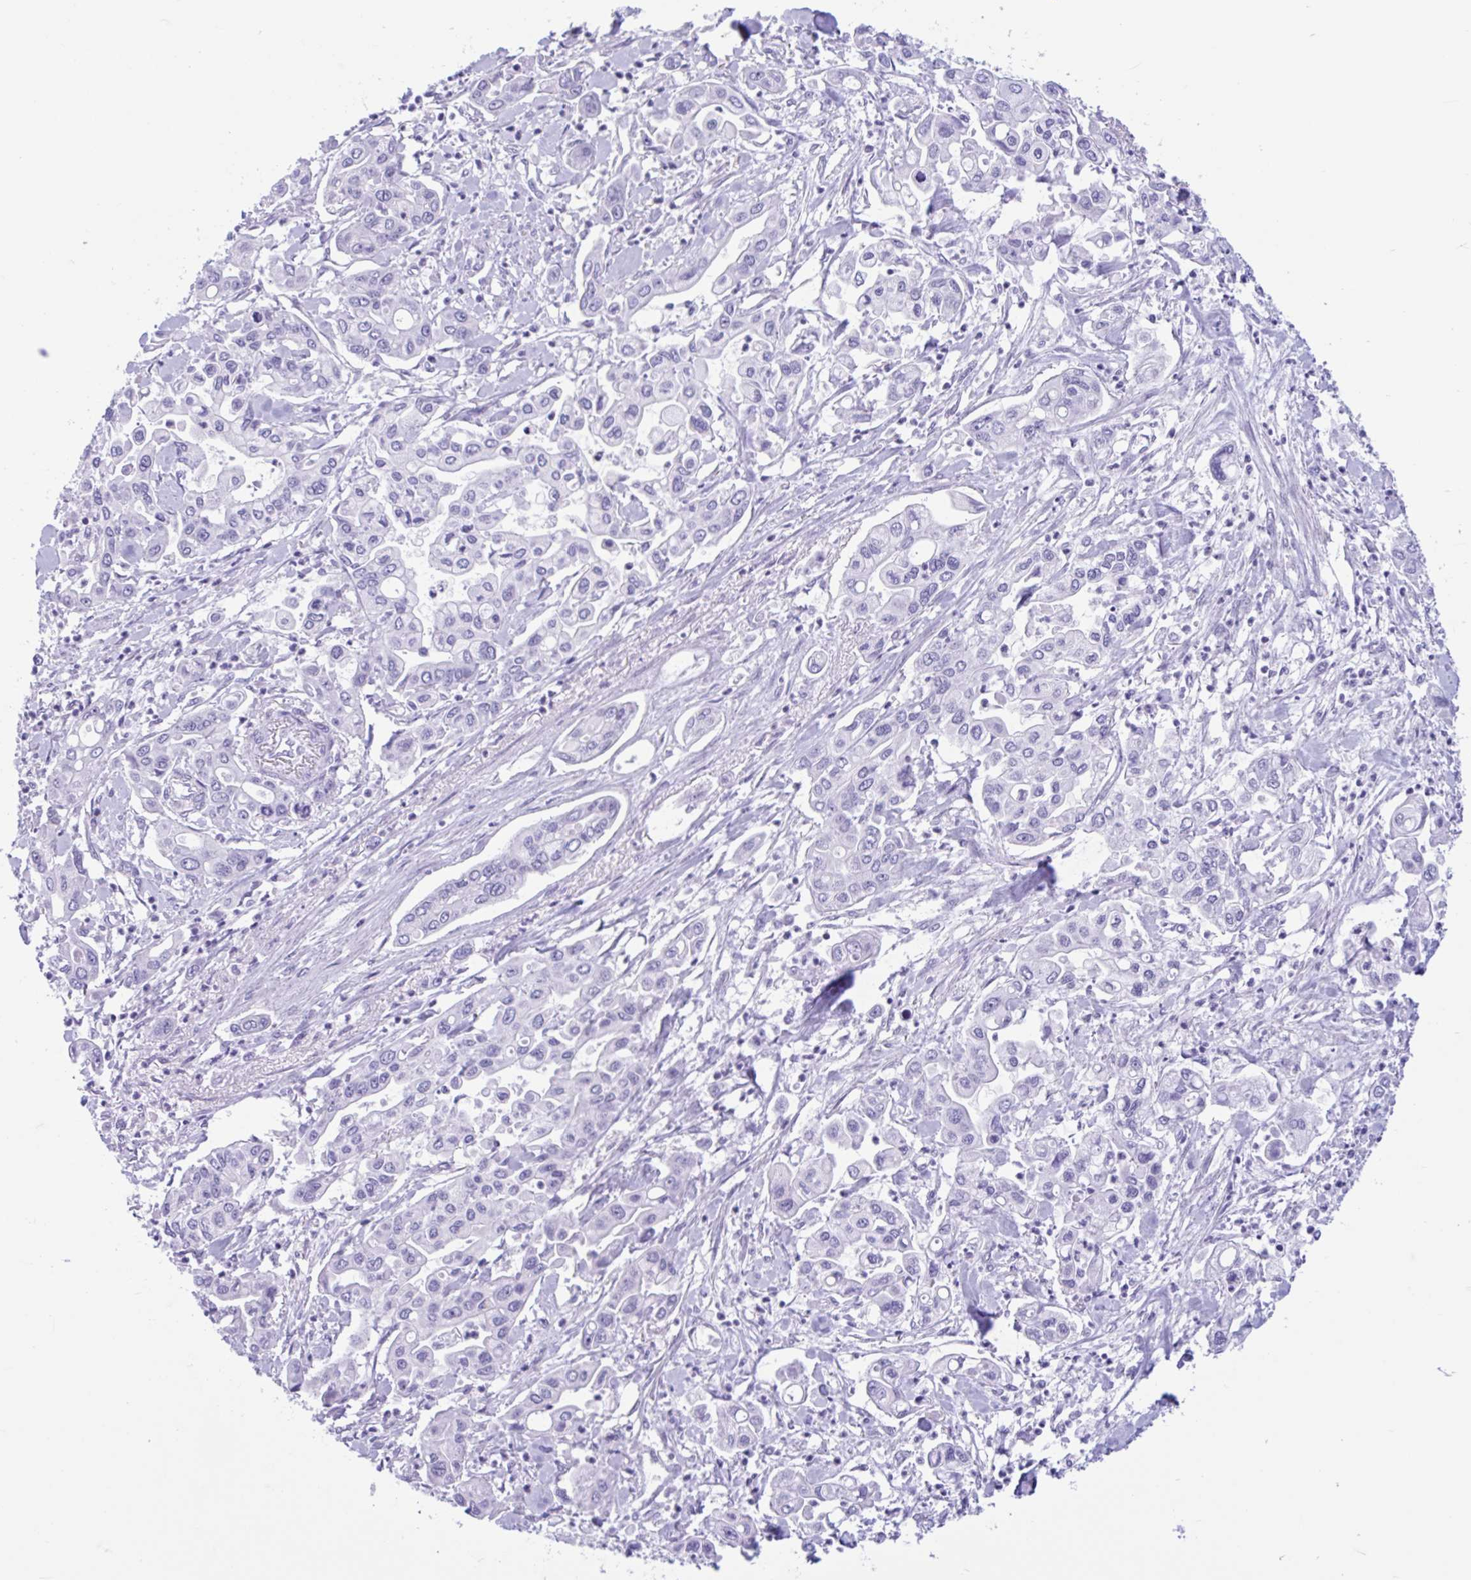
{"staining": {"intensity": "negative", "quantity": "none", "location": "none"}, "tissue": "pancreatic cancer", "cell_type": "Tumor cells", "image_type": "cancer", "snomed": [{"axis": "morphology", "description": "Adenocarcinoma, NOS"}, {"axis": "topography", "description": "Pancreas"}], "caption": "This micrograph is of pancreatic cancer (adenocarcinoma) stained with immunohistochemistry to label a protein in brown with the nuclei are counter-stained blue. There is no positivity in tumor cells. (Brightfield microscopy of DAB IHC at high magnification).", "gene": "IAPP", "patient": {"sex": "male", "age": 62}}